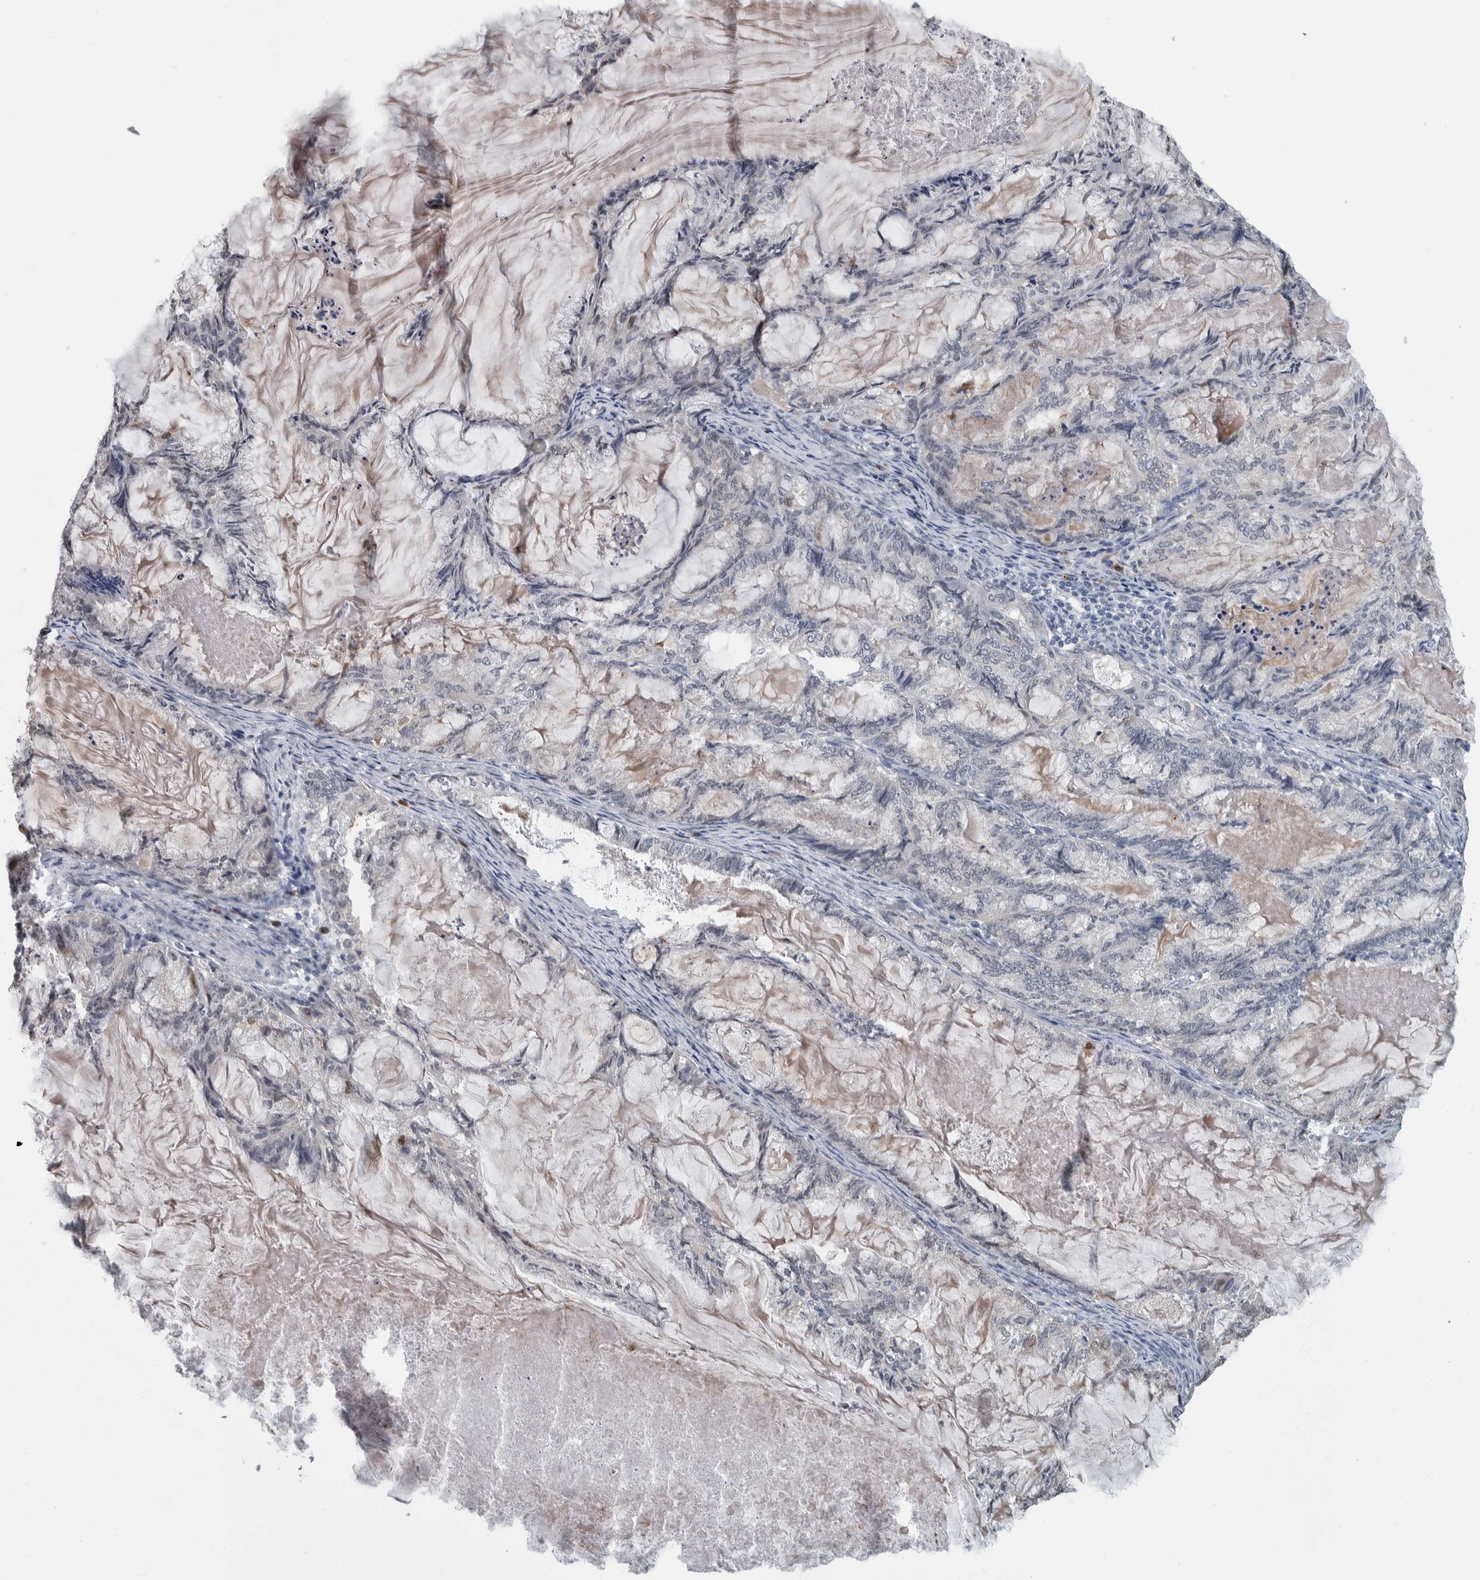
{"staining": {"intensity": "negative", "quantity": "none", "location": "none"}, "tissue": "endometrial cancer", "cell_type": "Tumor cells", "image_type": "cancer", "snomed": [{"axis": "morphology", "description": "Adenocarcinoma, NOS"}, {"axis": "topography", "description": "Endometrium"}], "caption": "Immunohistochemistry photomicrograph of human endometrial cancer (adenocarcinoma) stained for a protein (brown), which displays no expression in tumor cells.", "gene": "CAVIN4", "patient": {"sex": "female", "age": 86}}